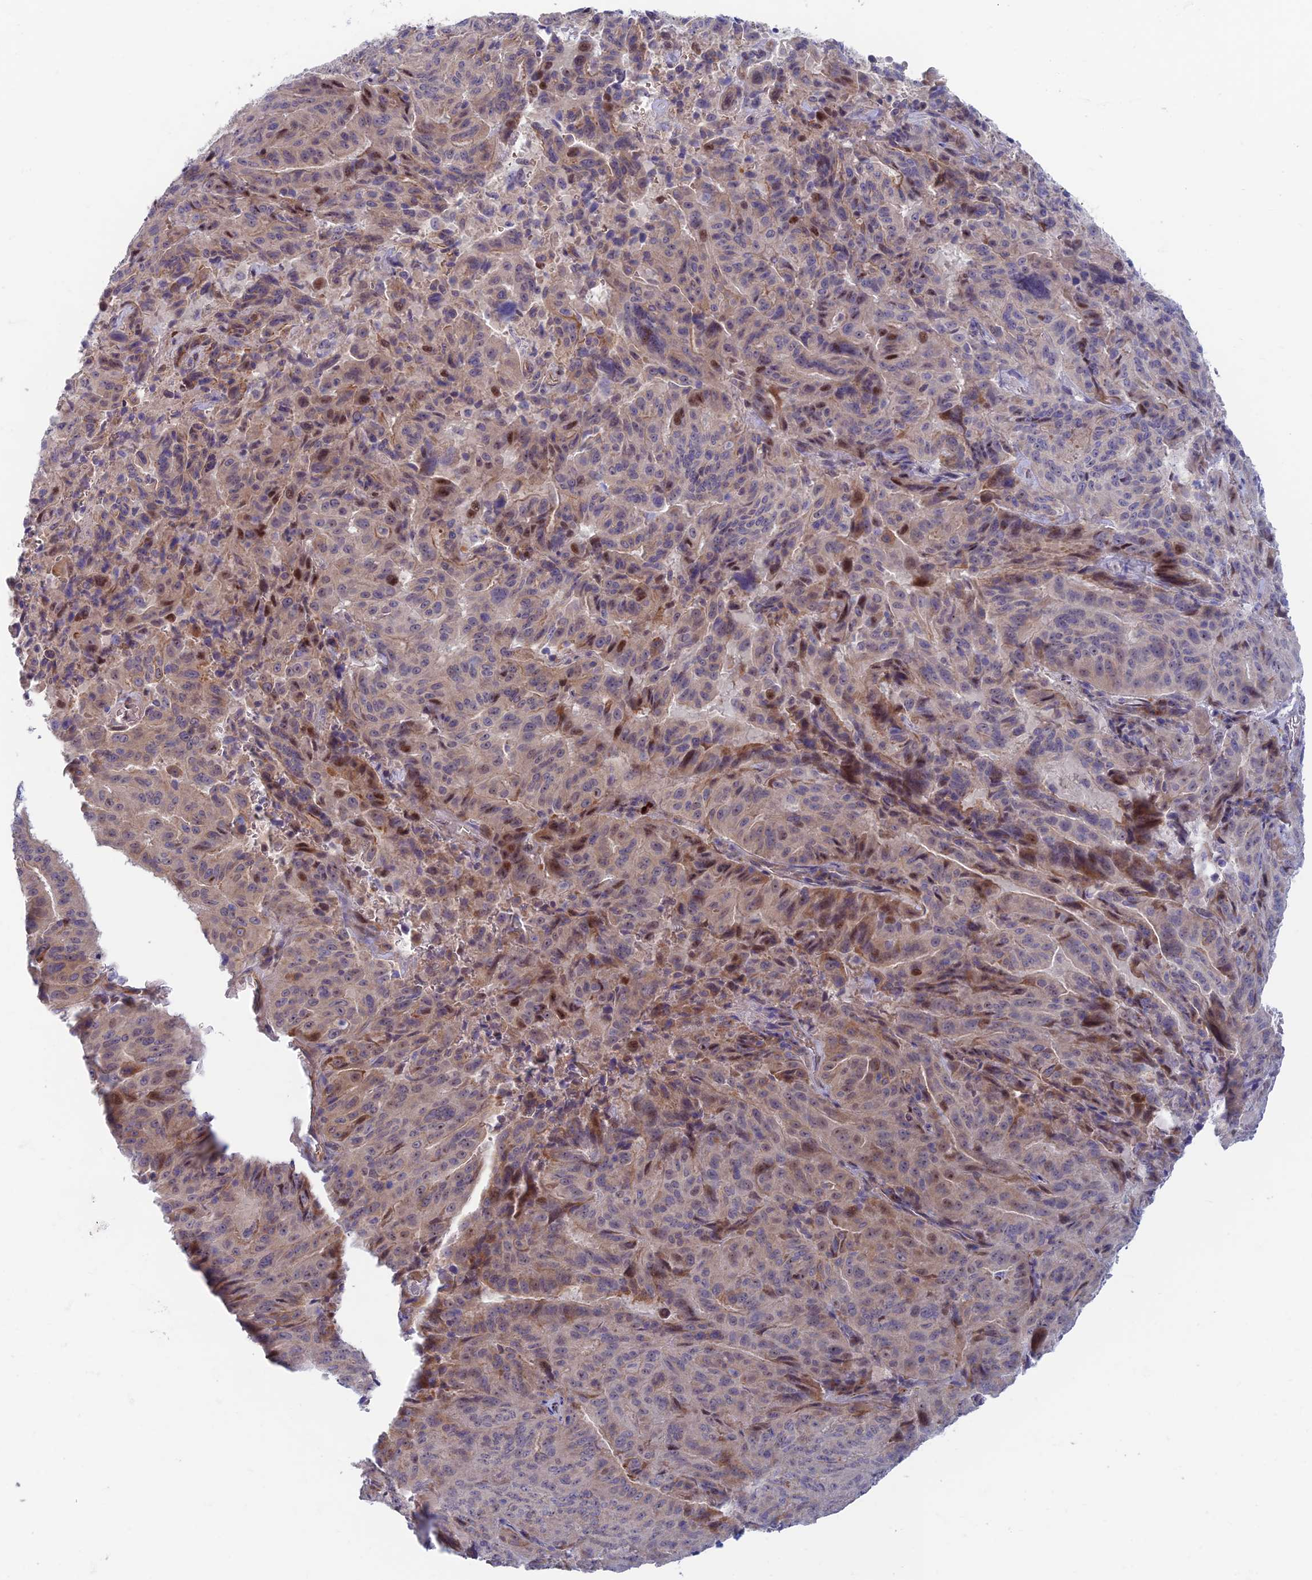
{"staining": {"intensity": "moderate", "quantity": "<25%", "location": "cytoplasmic/membranous,nuclear"}, "tissue": "pancreatic cancer", "cell_type": "Tumor cells", "image_type": "cancer", "snomed": [{"axis": "morphology", "description": "Adenocarcinoma, NOS"}, {"axis": "topography", "description": "Pancreas"}], "caption": "IHC micrograph of neoplastic tissue: human pancreatic cancer stained using immunohistochemistry (IHC) exhibits low levels of moderate protein expression localized specifically in the cytoplasmic/membranous and nuclear of tumor cells, appearing as a cytoplasmic/membranous and nuclear brown color.", "gene": "RHBDL2", "patient": {"sex": "male", "age": 63}}